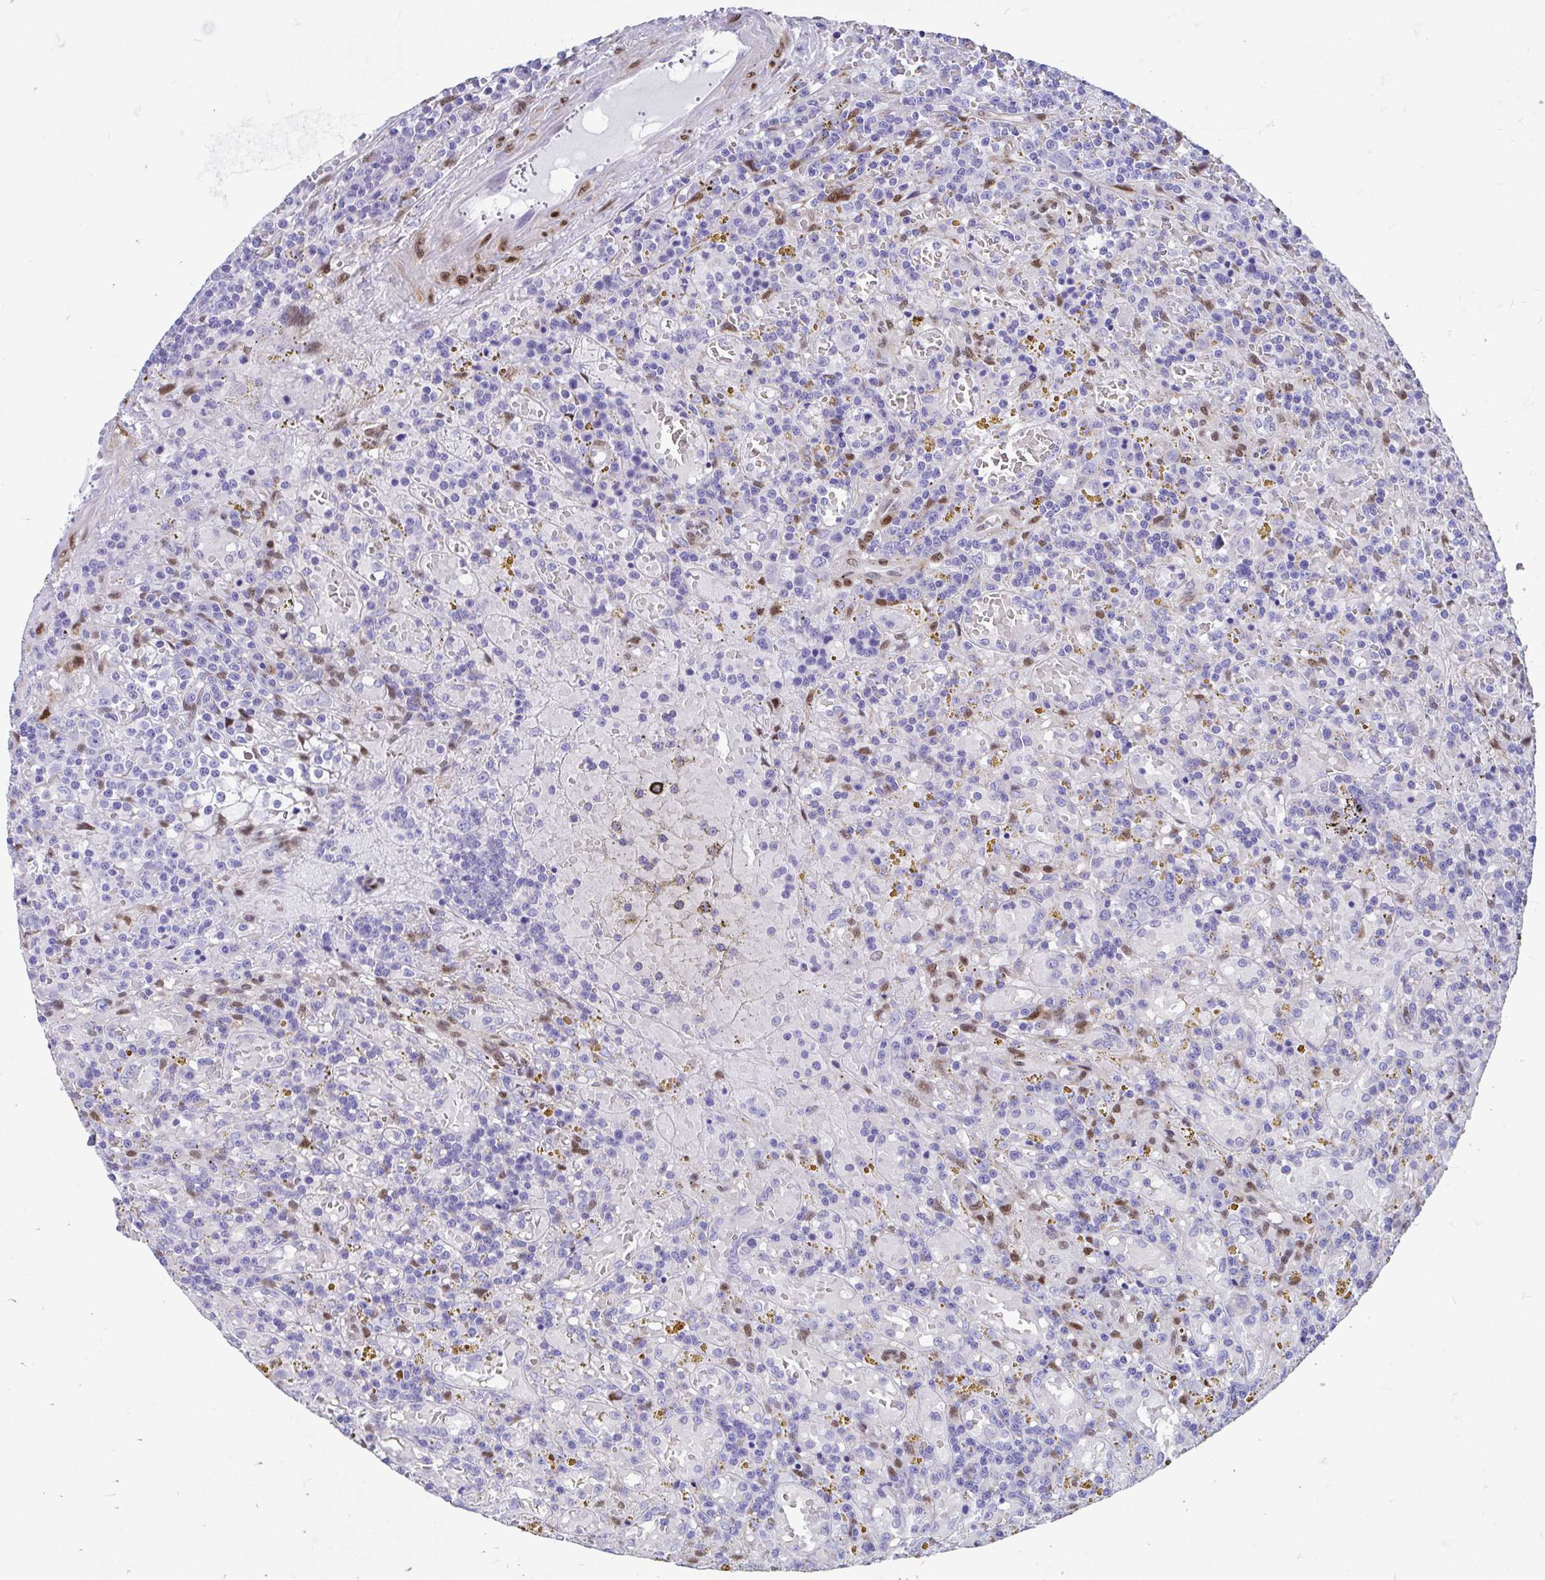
{"staining": {"intensity": "negative", "quantity": "none", "location": "none"}, "tissue": "lymphoma", "cell_type": "Tumor cells", "image_type": "cancer", "snomed": [{"axis": "morphology", "description": "Malignant lymphoma, non-Hodgkin's type, Low grade"}, {"axis": "topography", "description": "Spleen"}], "caption": "Immunohistochemical staining of lymphoma demonstrates no significant staining in tumor cells.", "gene": "RBPMS", "patient": {"sex": "female", "age": 65}}